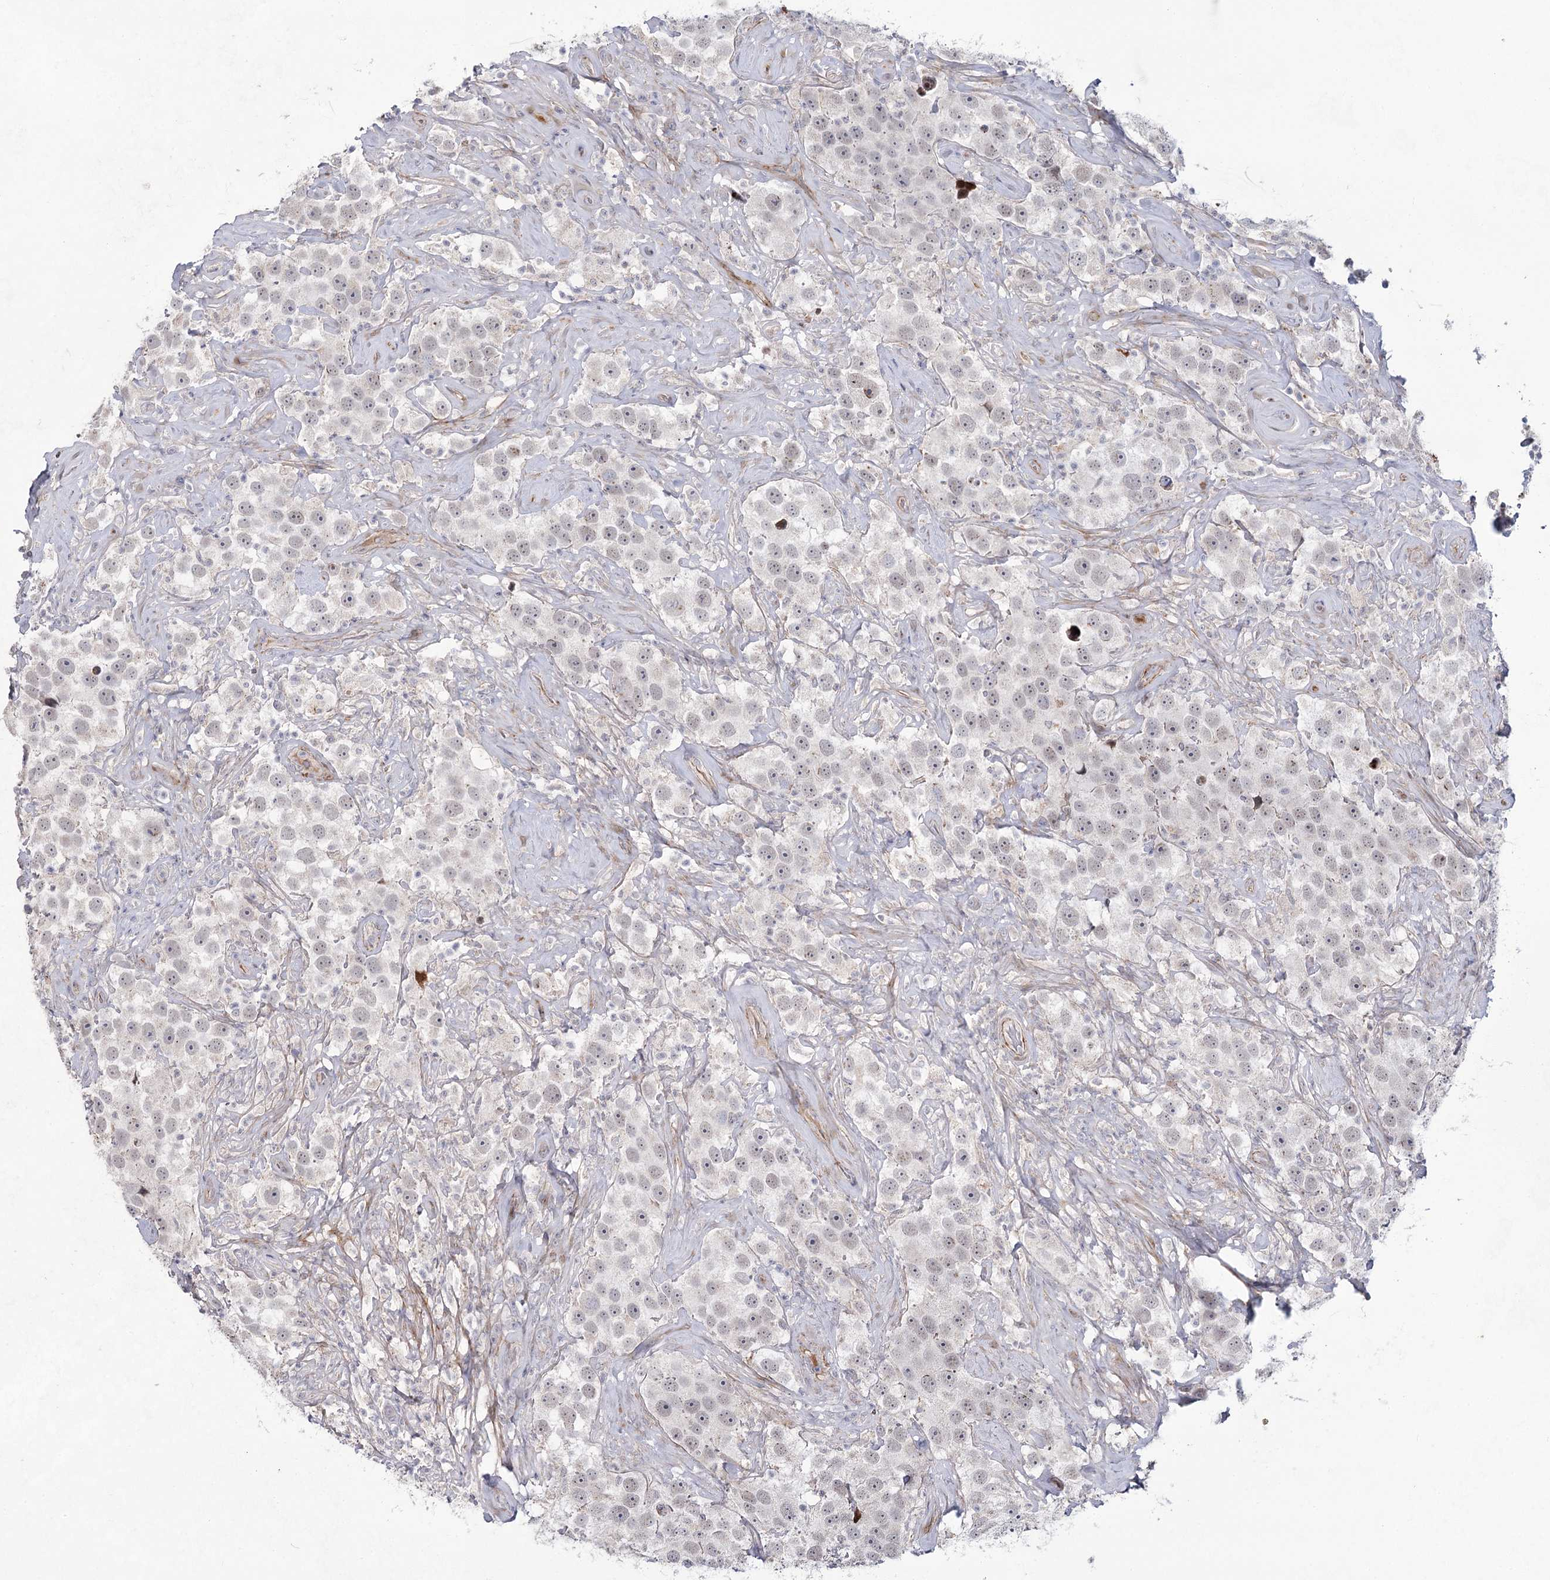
{"staining": {"intensity": "negative", "quantity": "none", "location": "none"}, "tissue": "testis cancer", "cell_type": "Tumor cells", "image_type": "cancer", "snomed": [{"axis": "morphology", "description": "Seminoma, NOS"}, {"axis": "topography", "description": "Testis"}], "caption": "Tumor cells show no significant protein staining in testis cancer (seminoma). (IHC, brightfield microscopy, high magnification).", "gene": "ATL2", "patient": {"sex": "male", "age": 49}}